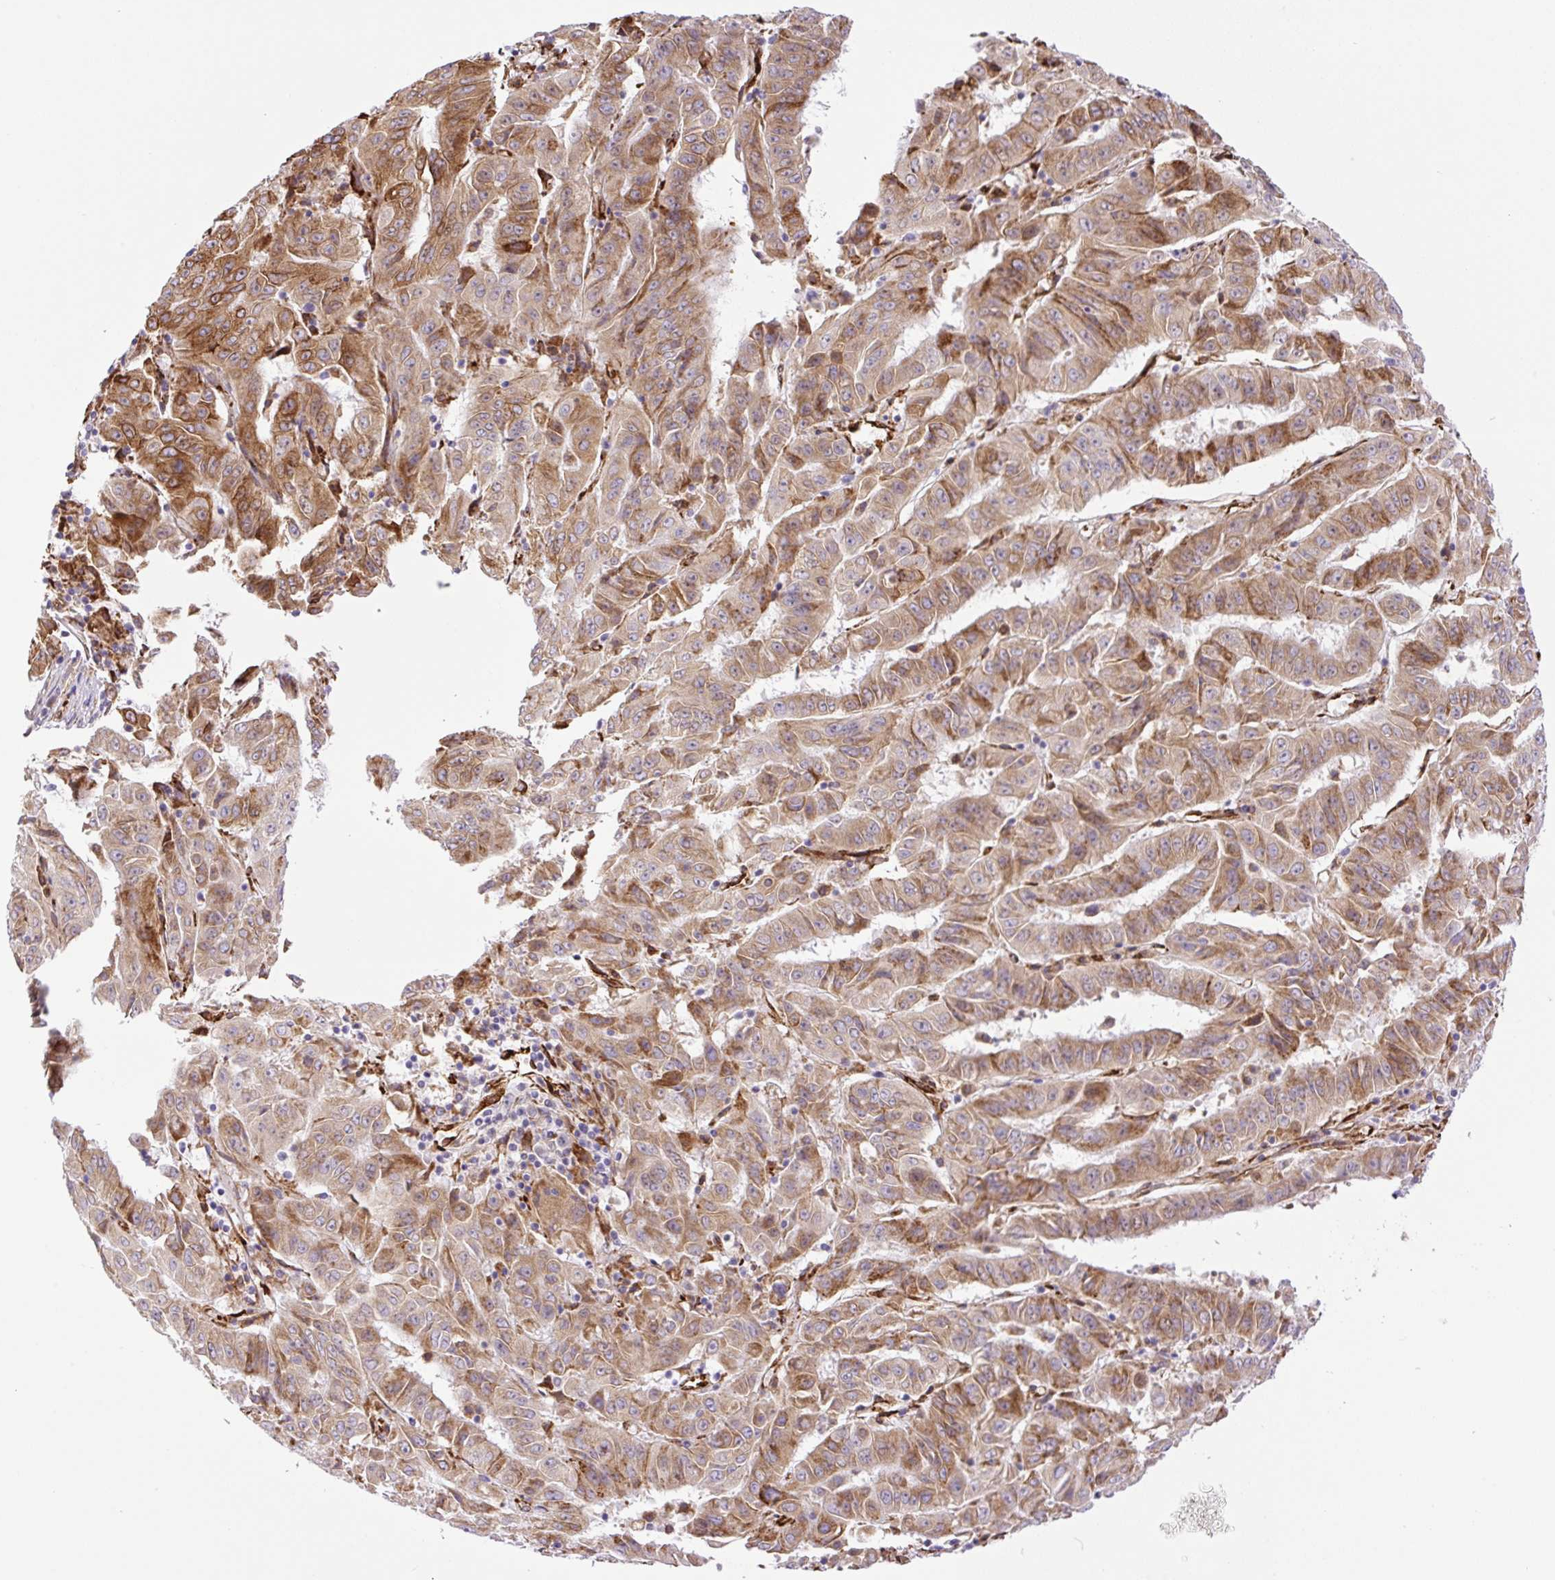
{"staining": {"intensity": "moderate", "quantity": ">75%", "location": "cytoplasmic/membranous"}, "tissue": "pancreatic cancer", "cell_type": "Tumor cells", "image_type": "cancer", "snomed": [{"axis": "morphology", "description": "Adenocarcinoma, NOS"}, {"axis": "topography", "description": "Pancreas"}], "caption": "IHC (DAB (3,3'-diaminobenzidine)) staining of pancreatic cancer shows moderate cytoplasmic/membranous protein positivity in about >75% of tumor cells. (DAB IHC, brown staining for protein, blue staining for nuclei).", "gene": "RAB30", "patient": {"sex": "male", "age": 63}}